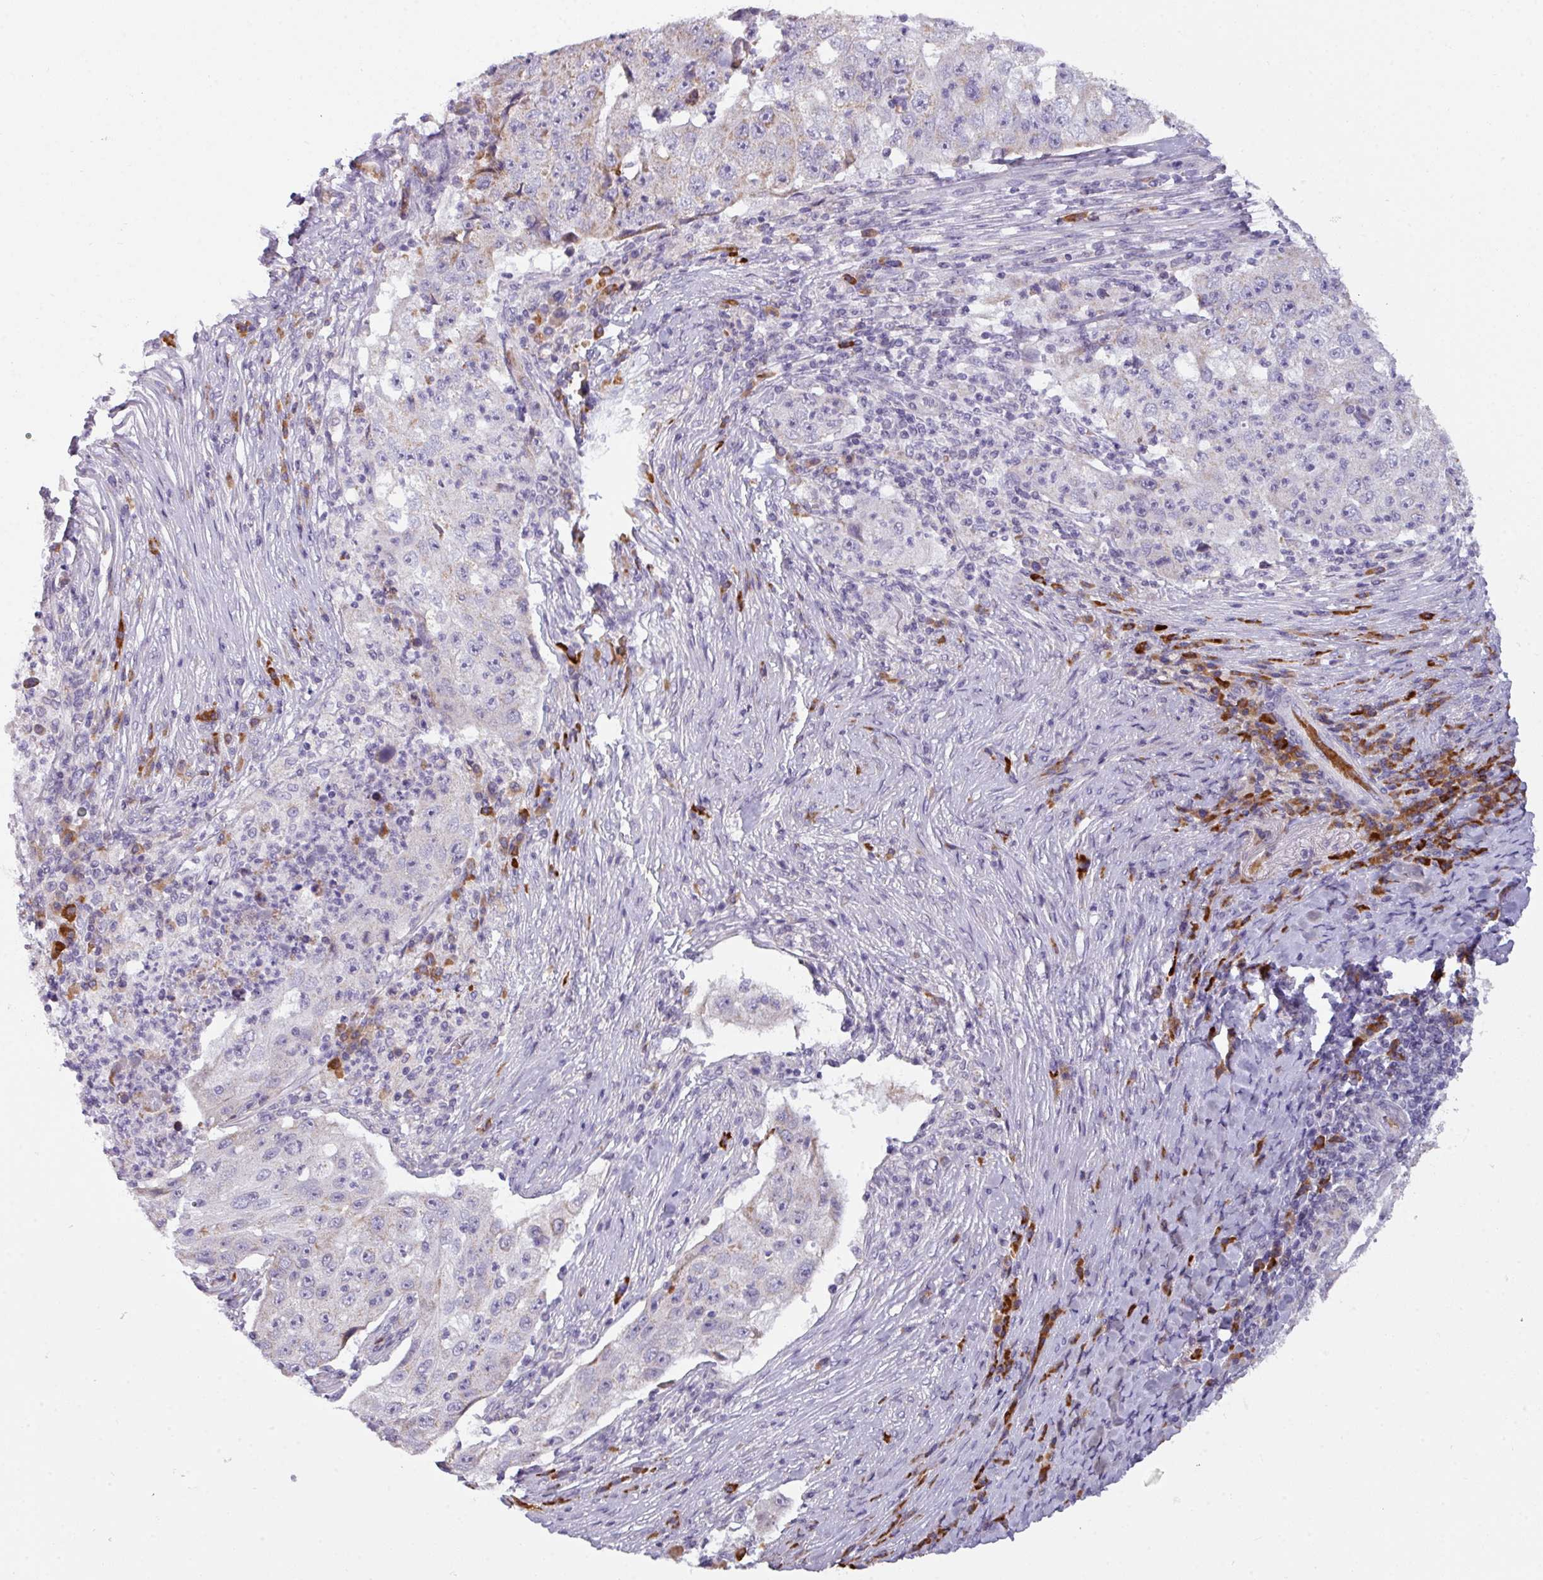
{"staining": {"intensity": "weak", "quantity": "<25%", "location": "cytoplasmic/membranous"}, "tissue": "lung cancer", "cell_type": "Tumor cells", "image_type": "cancer", "snomed": [{"axis": "morphology", "description": "Squamous cell carcinoma, NOS"}, {"axis": "topography", "description": "Lung"}], "caption": "Immunohistochemistry of lung squamous cell carcinoma demonstrates no positivity in tumor cells. (DAB IHC visualized using brightfield microscopy, high magnification).", "gene": "C2orf68", "patient": {"sex": "male", "age": 64}}